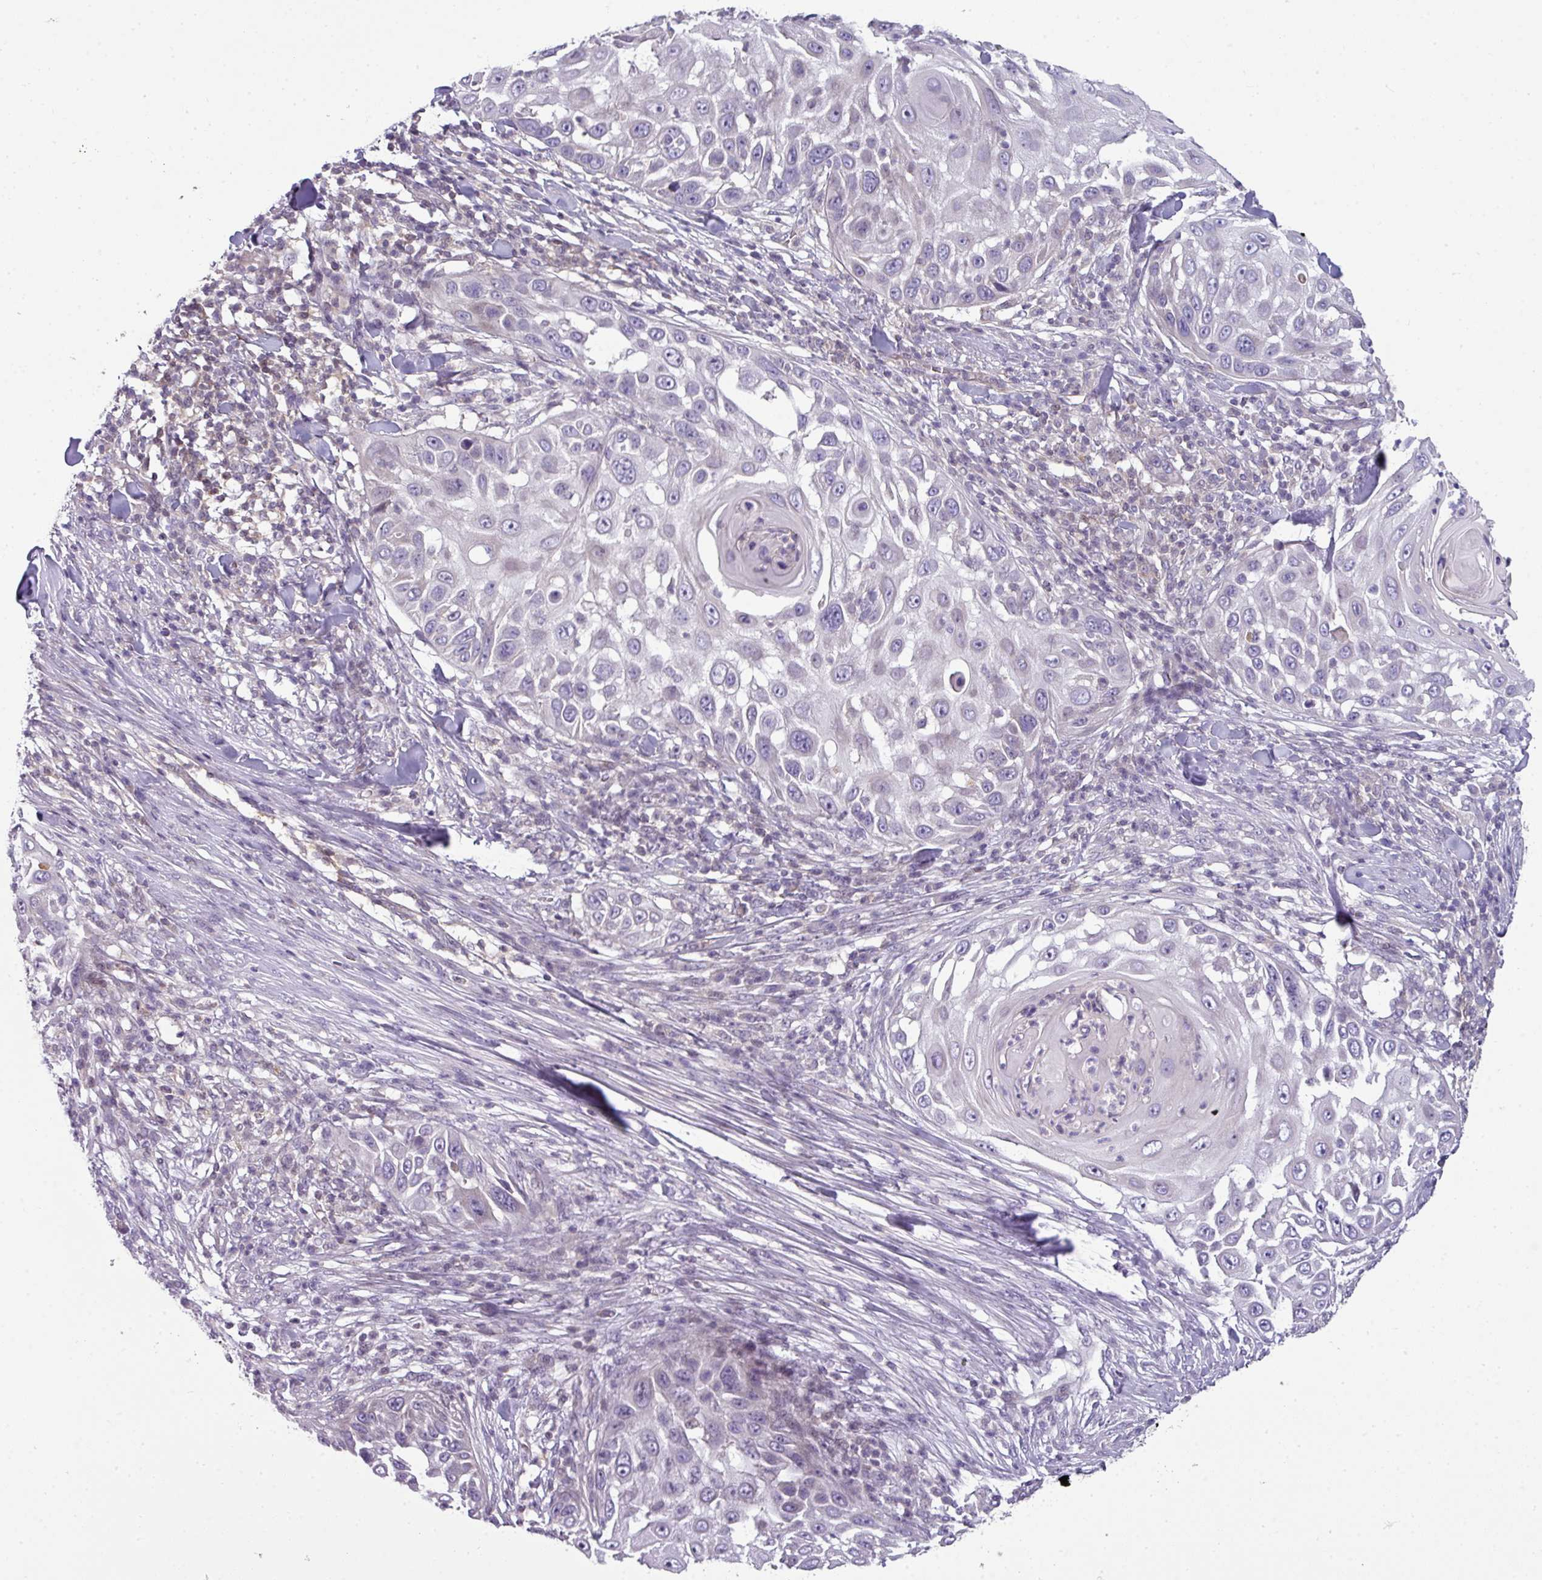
{"staining": {"intensity": "negative", "quantity": "none", "location": "none"}, "tissue": "skin cancer", "cell_type": "Tumor cells", "image_type": "cancer", "snomed": [{"axis": "morphology", "description": "Squamous cell carcinoma, NOS"}, {"axis": "topography", "description": "Skin"}], "caption": "IHC micrograph of neoplastic tissue: human squamous cell carcinoma (skin) stained with DAB (3,3'-diaminobenzidine) shows no significant protein expression in tumor cells.", "gene": "STAT5A", "patient": {"sex": "female", "age": 44}}